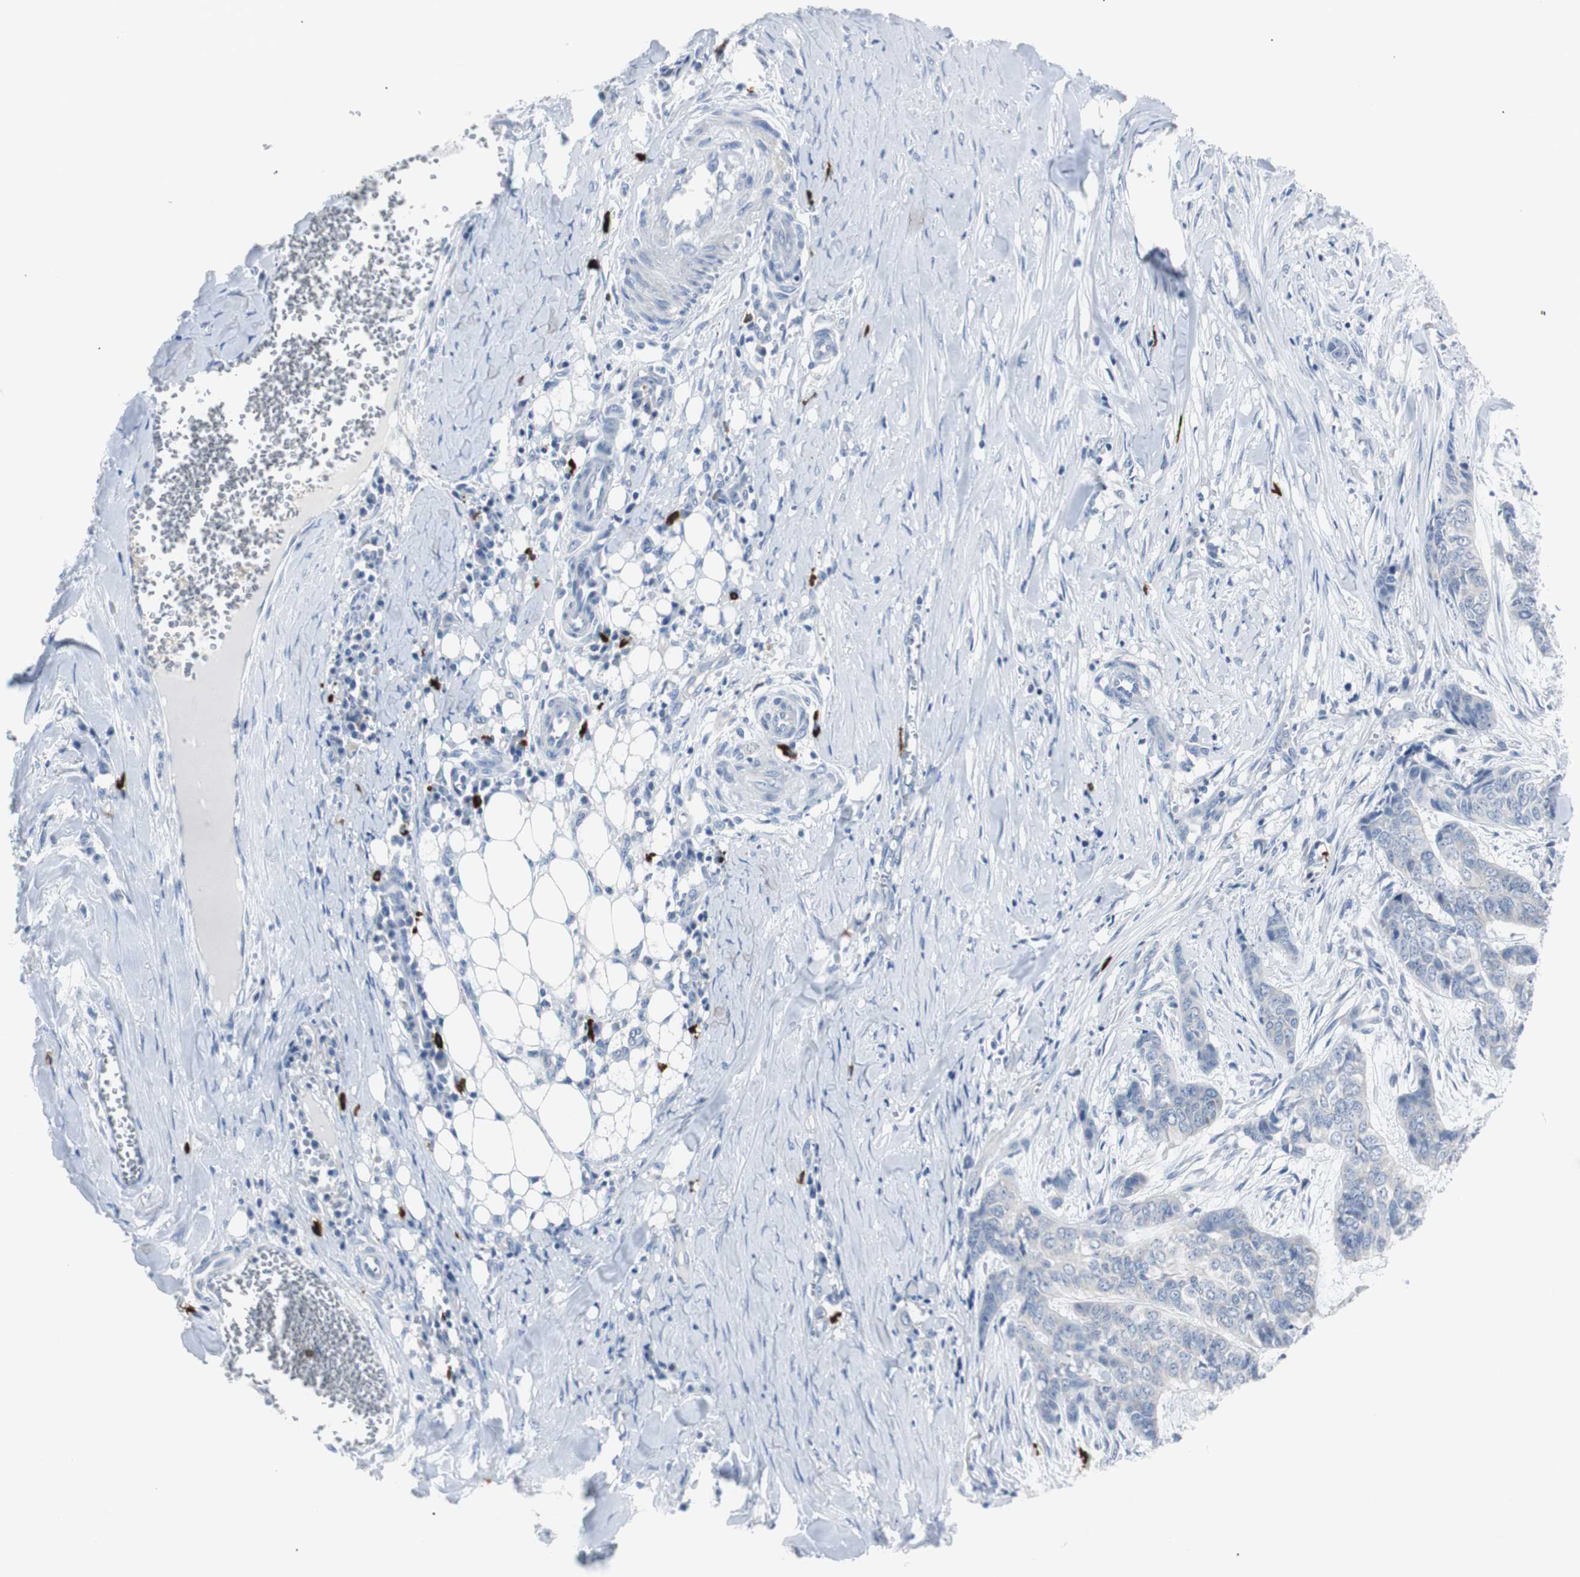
{"staining": {"intensity": "negative", "quantity": "none", "location": "none"}, "tissue": "skin cancer", "cell_type": "Tumor cells", "image_type": "cancer", "snomed": [{"axis": "morphology", "description": "Basal cell carcinoma"}, {"axis": "topography", "description": "Skin"}], "caption": "An immunohistochemistry micrograph of skin basal cell carcinoma is shown. There is no staining in tumor cells of skin basal cell carcinoma. Nuclei are stained in blue.", "gene": "RASA1", "patient": {"sex": "female", "age": 64}}